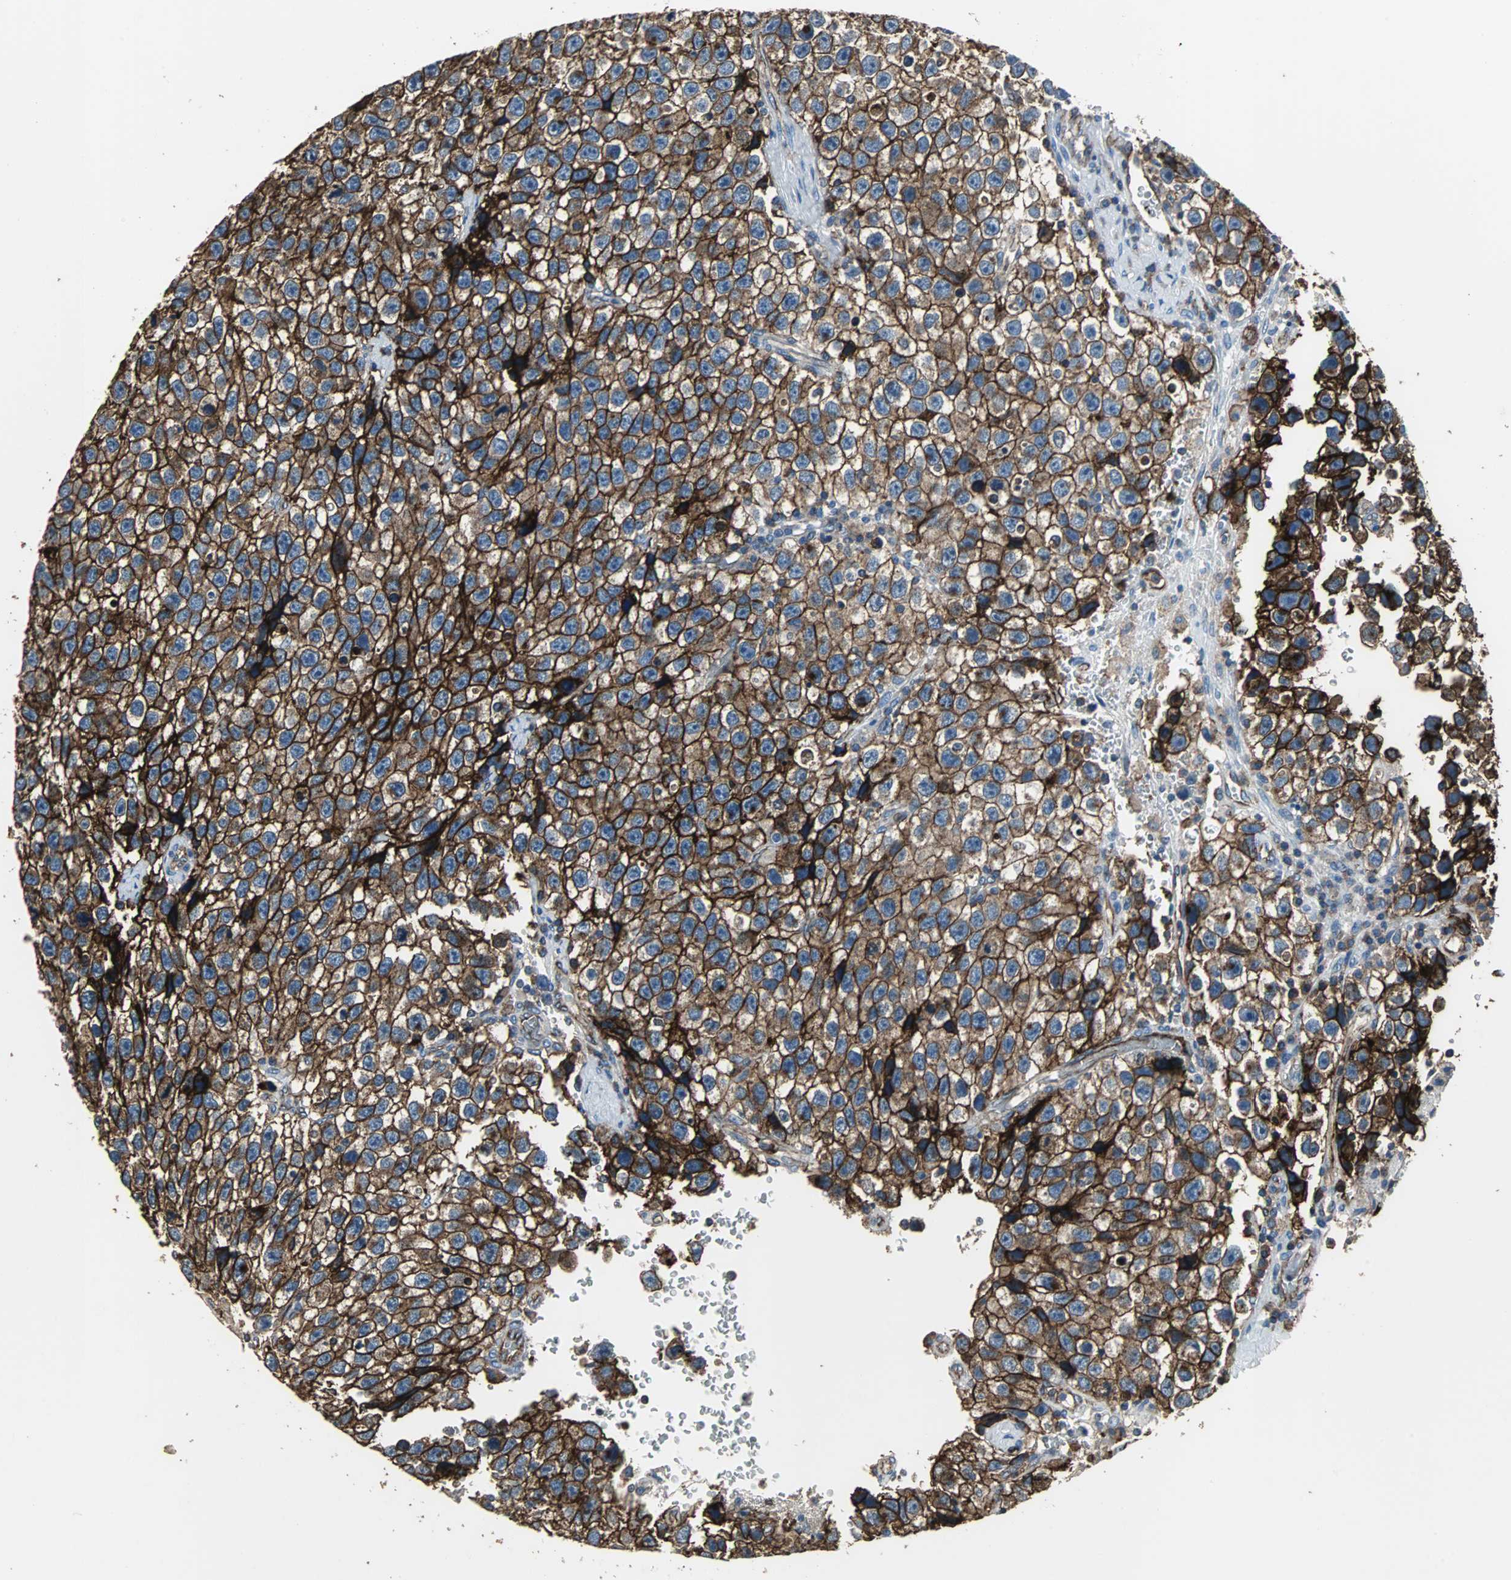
{"staining": {"intensity": "strong", "quantity": ">75%", "location": "cytoplasmic/membranous"}, "tissue": "testis cancer", "cell_type": "Tumor cells", "image_type": "cancer", "snomed": [{"axis": "morphology", "description": "Seminoma, NOS"}, {"axis": "topography", "description": "Testis"}], "caption": "IHC micrograph of seminoma (testis) stained for a protein (brown), which exhibits high levels of strong cytoplasmic/membranous expression in approximately >75% of tumor cells.", "gene": "F11R", "patient": {"sex": "male", "age": 33}}